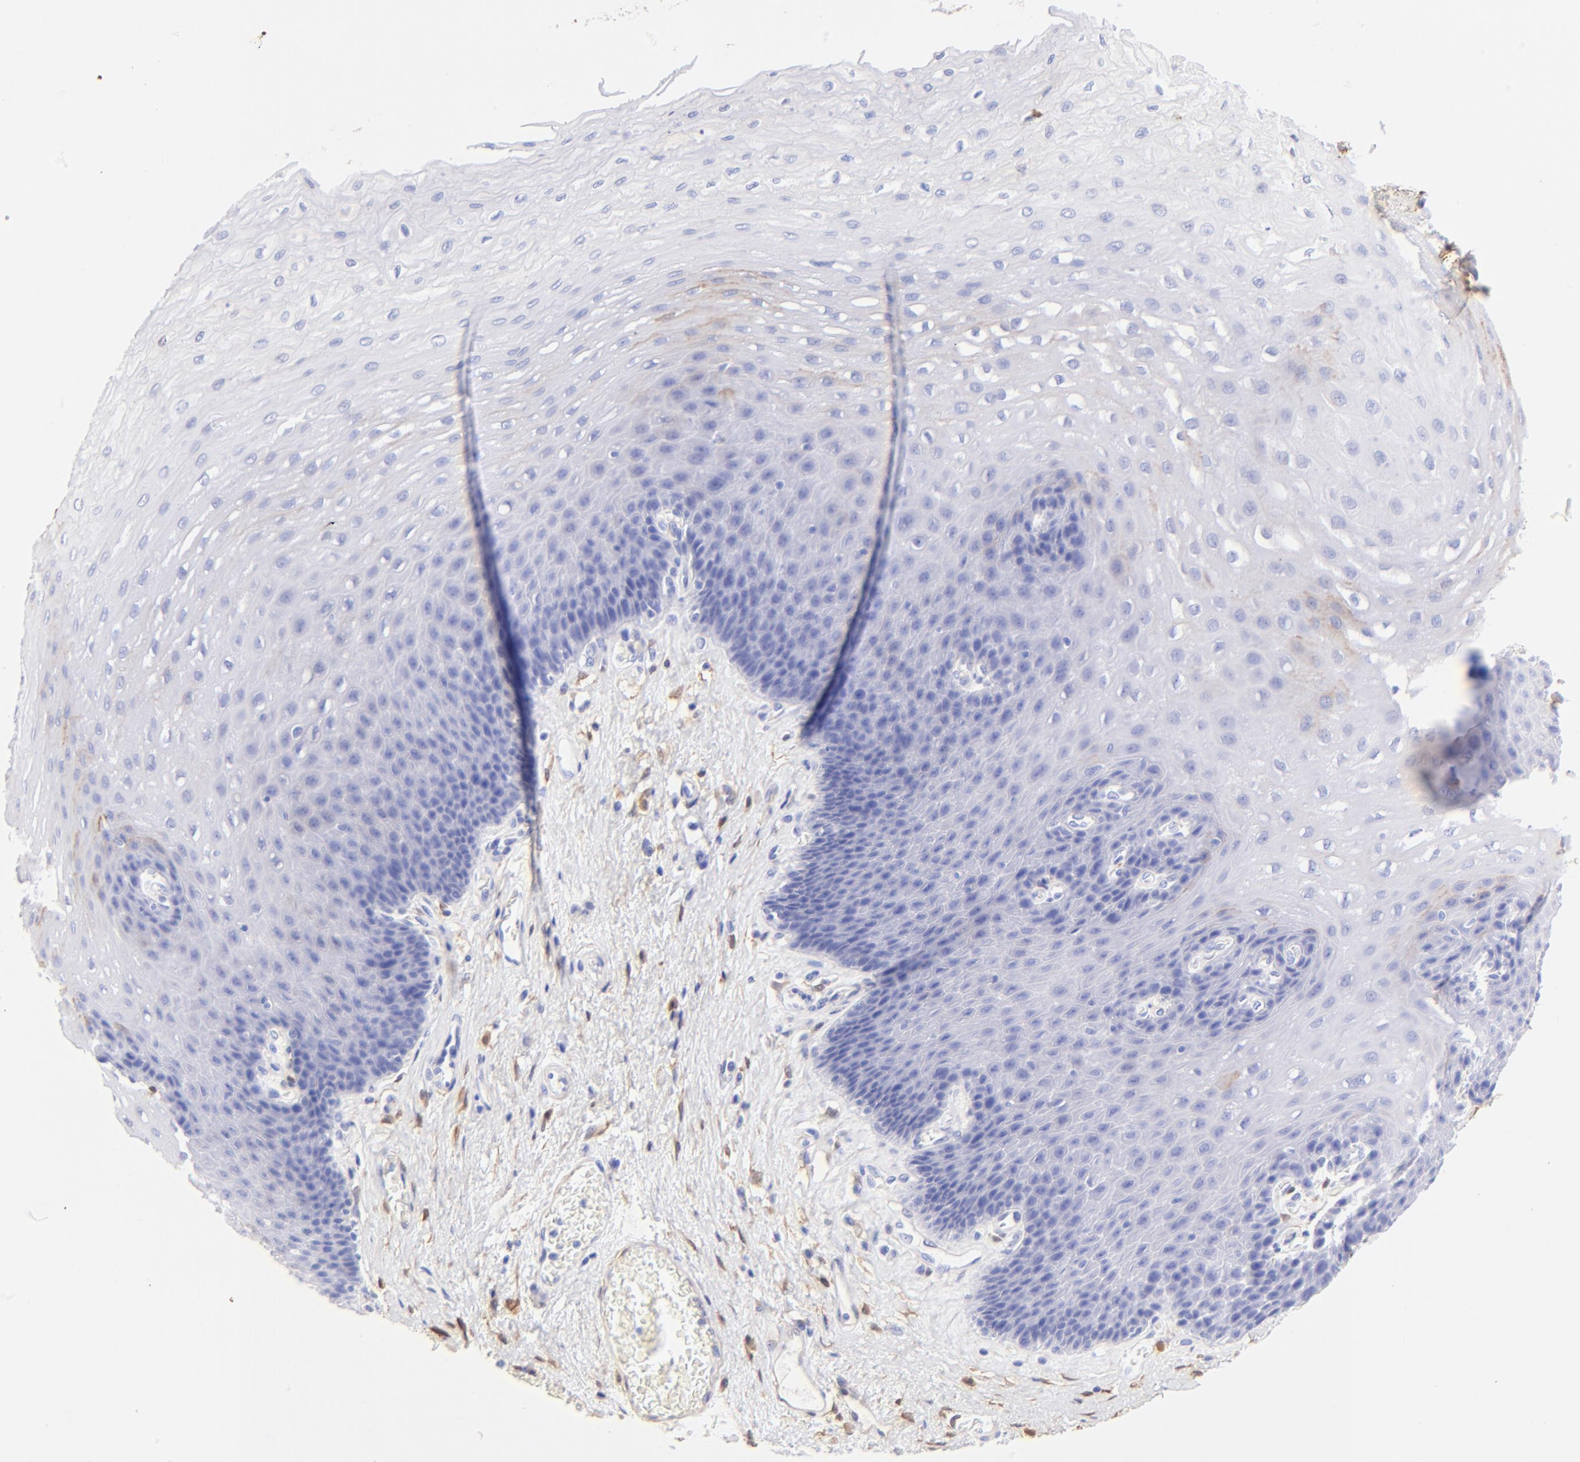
{"staining": {"intensity": "negative", "quantity": "none", "location": "none"}, "tissue": "esophagus", "cell_type": "Squamous epithelial cells", "image_type": "normal", "snomed": [{"axis": "morphology", "description": "Normal tissue, NOS"}, {"axis": "topography", "description": "Esophagus"}], "caption": "The photomicrograph exhibits no staining of squamous epithelial cells in benign esophagus. (Immunohistochemistry (ihc), brightfield microscopy, high magnification).", "gene": "ALDH1A1", "patient": {"sex": "female", "age": 72}}